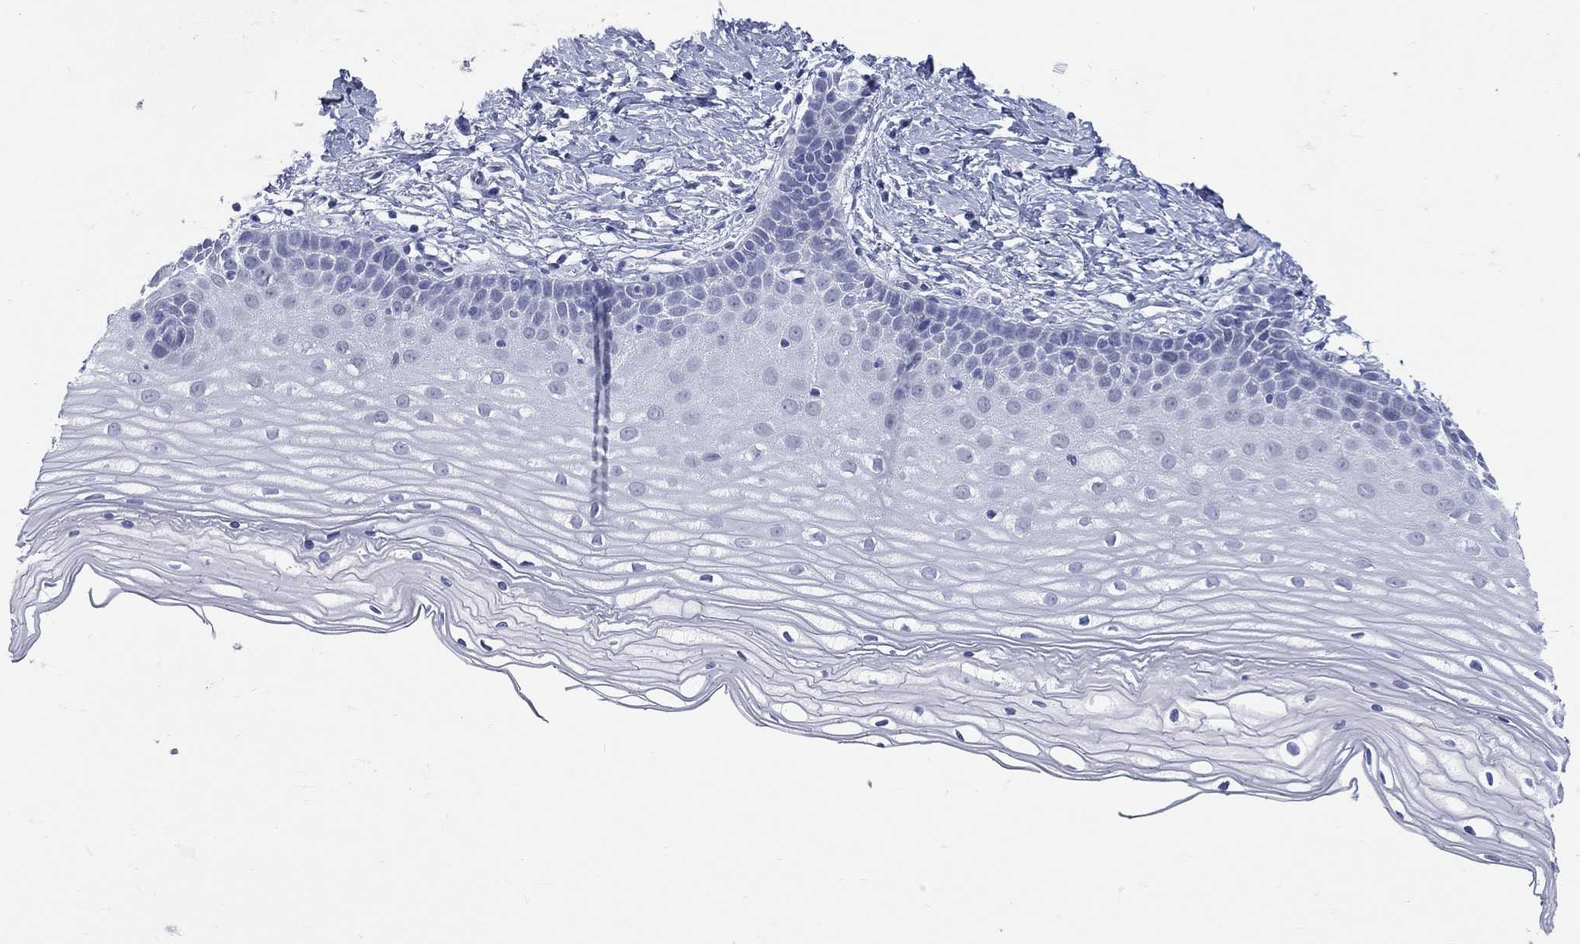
{"staining": {"intensity": "negative", "quantity": "none", "location": "none"}, "tissue": "cervix", "cell_type": "Glandular cells", "image_type": "normal", "snomed": [{"axis": "morphology", "description": "Normal tissue, NOS"}, {"axis": "topography", "description": "Cervix"}], "caption": "Immunohistochemistry image of benign cervix: cervix stained with DAB (3,3'-diaminobenzidine) demonstrates no significant protein staining in glandular cells. The staining is performed using DAB brown chromogen with nuclei counter-stained in using hematoxylin.", "gene": "MLLT10", "patient": {"sex": "female", "age": 37}}